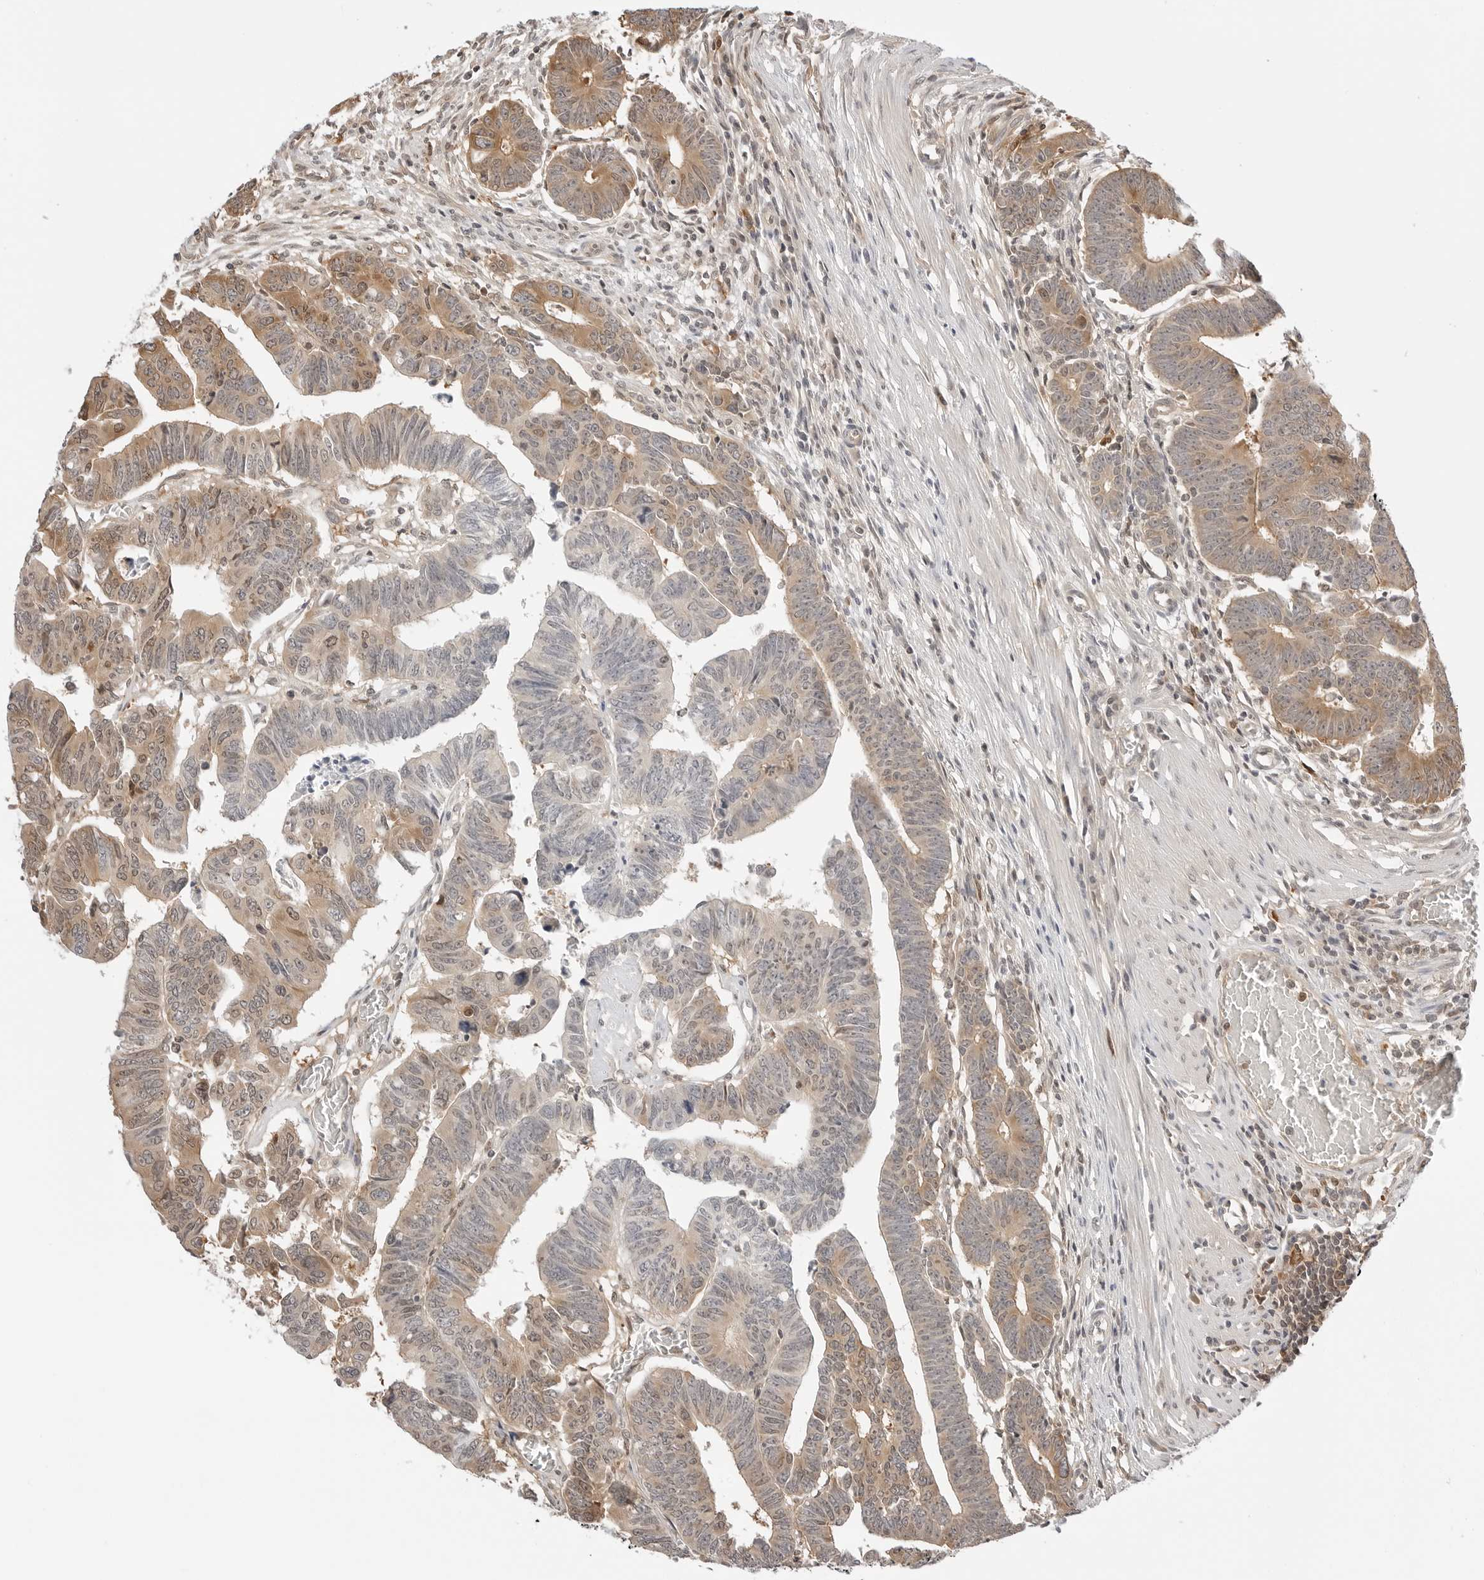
{"staining": {"intensity": "moderate", "quantity": "25%-75%", "location": "cytoplasmic/membranous,nuclear"}, "tissue": "colorectal cancer", "cell_type": "Tumor cells", "image_type": "cancer", "snomed": [{"axis": "morphology", "description": "Adenocarcinoma, NOS"}, {"axis": "topography", "description": "Rectum"}], "caption": "High-magnification brightfield microscopy of colorectal adenocarcinoma stained with DAB (3,3'-diaminobenzidine) (brown) and counterstained with hematoxylin (blue). tumor cells exhibit moderate cytoplasmic/membranous and nuclear positivity is seen in approximately25%-75% of cells.", "gene": "NUDC", "patient": {"sex": "female", "age": 65}}